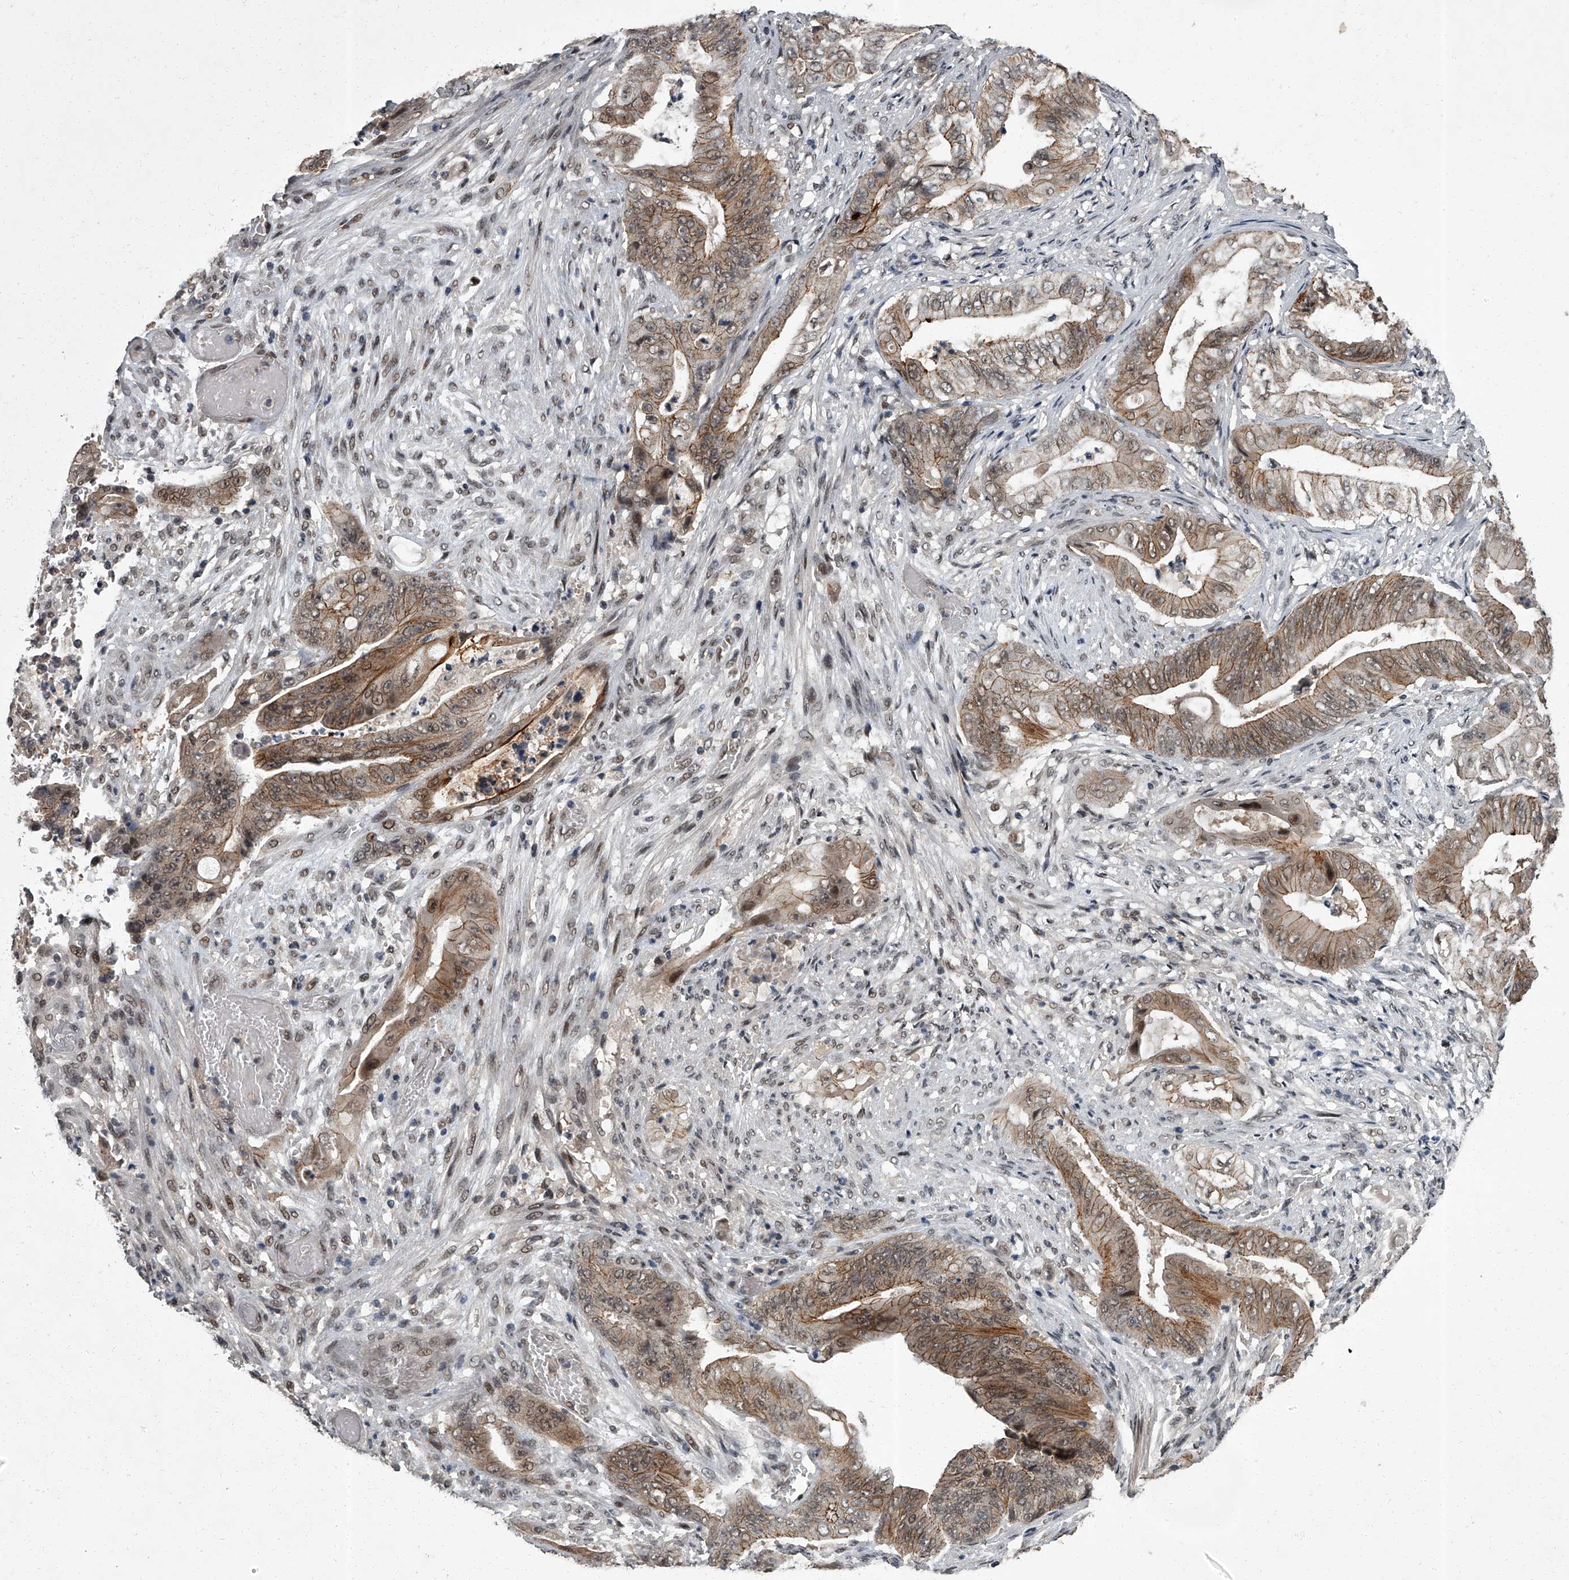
{"staining": {"intensity": "moderate", "quantity": ">75%", "location": "cytoplasmic/membranous,nuclear"}, "tissue": "stomach cancer", "cell_type": "Tumor cells", "image_type": "cancer", "snomed": [{"axis": "morphology", "description": "Adenocarcinoma, NOS"}, {"axis": "topography", "description": "Stomach"}], "caption": "Brown immunohistochemical staining in human stomach adenocarcinoma reveals moderate cytoplasmic/membranous and nuclear staining in approximately >75% of tumor cells.", "gene": "ZNF518B", "patient": {"sex": "female", "age": 73}}